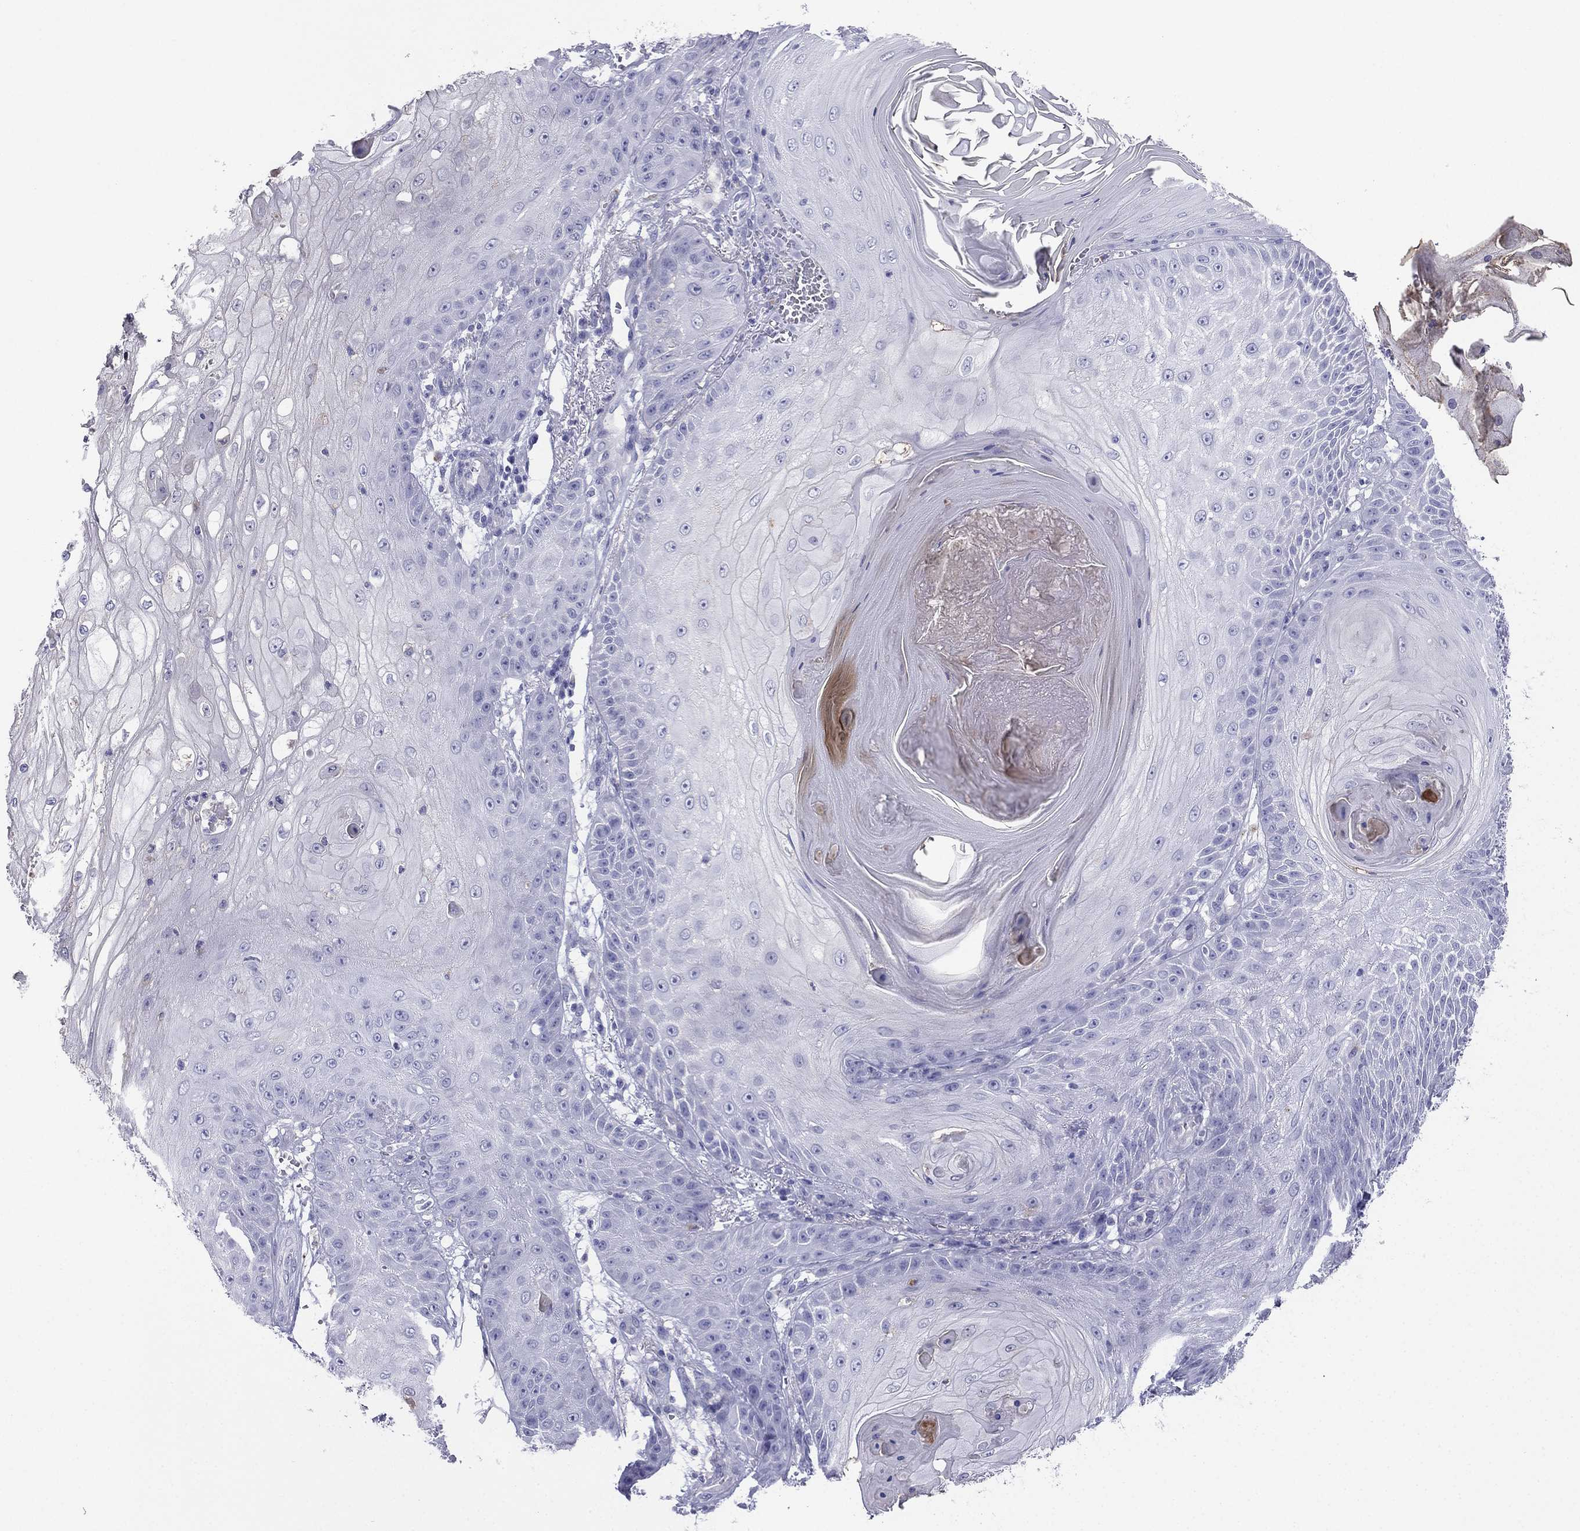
{"staining": {"intensity": "negative", "quantity": "none", "location": "none"}, "tissue": "skin cancer", "cell_type": "Tumor cells", "image_type": "cancer", "snomed": [{"axis": "morphology", "description": "Squamous cell carcinoma, NOS"}, {"axis": "topography", "description": "Skin"}], "caption": "Immunohistochemistry histopathology image of neoplastic tissue: skin cancer (squamous cell carcinoma) stained with DAB reveals no significant protein positivity in tumor cells.", "gene": "ALOXE3", "patient": {"sex": "male", "age": 70}}